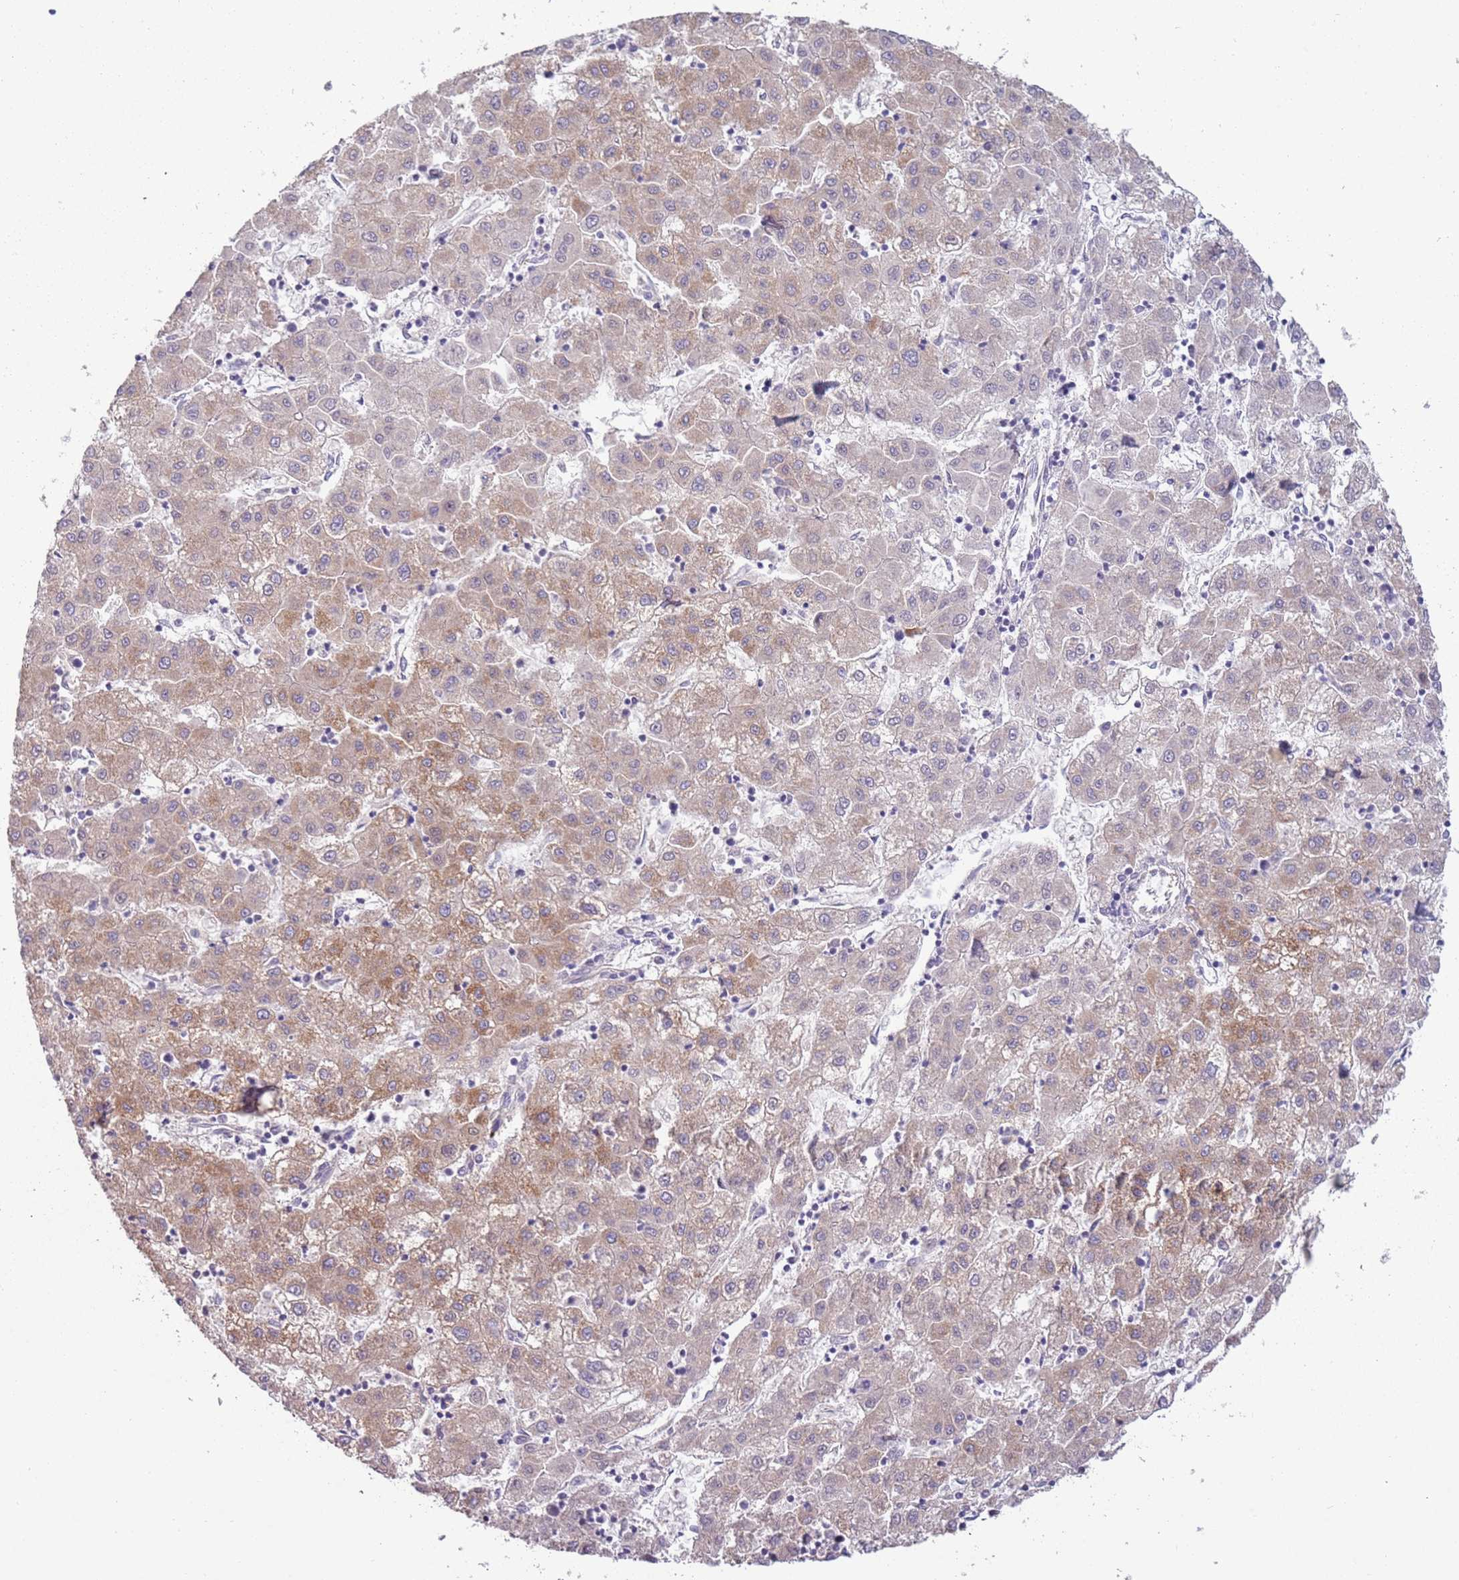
{"staining": {"intensity": "moderate", "quantity": ">75%", "location": "cytoplasmic/membranous"}, "tissue": "liver cancer", "cell_type": "Tumor cells", "image_type": "cancer", "snomed": [{"axis": "morphology", "description": "Carcinoma, Hepatocellular, NOS"}, {"axis": "topography", "description": "Liver"}], "caption": "DAB (3,3'-diaminobenzidine) immunohistochemical staining of liver cancer (hepatocellular carcinoma) demonstrates moderate cytoplasmic/membranous protein expression in approximately >75% of tumor cells.", "gene": "RNF222", "patient": {"sex": "male", "age": 72}}